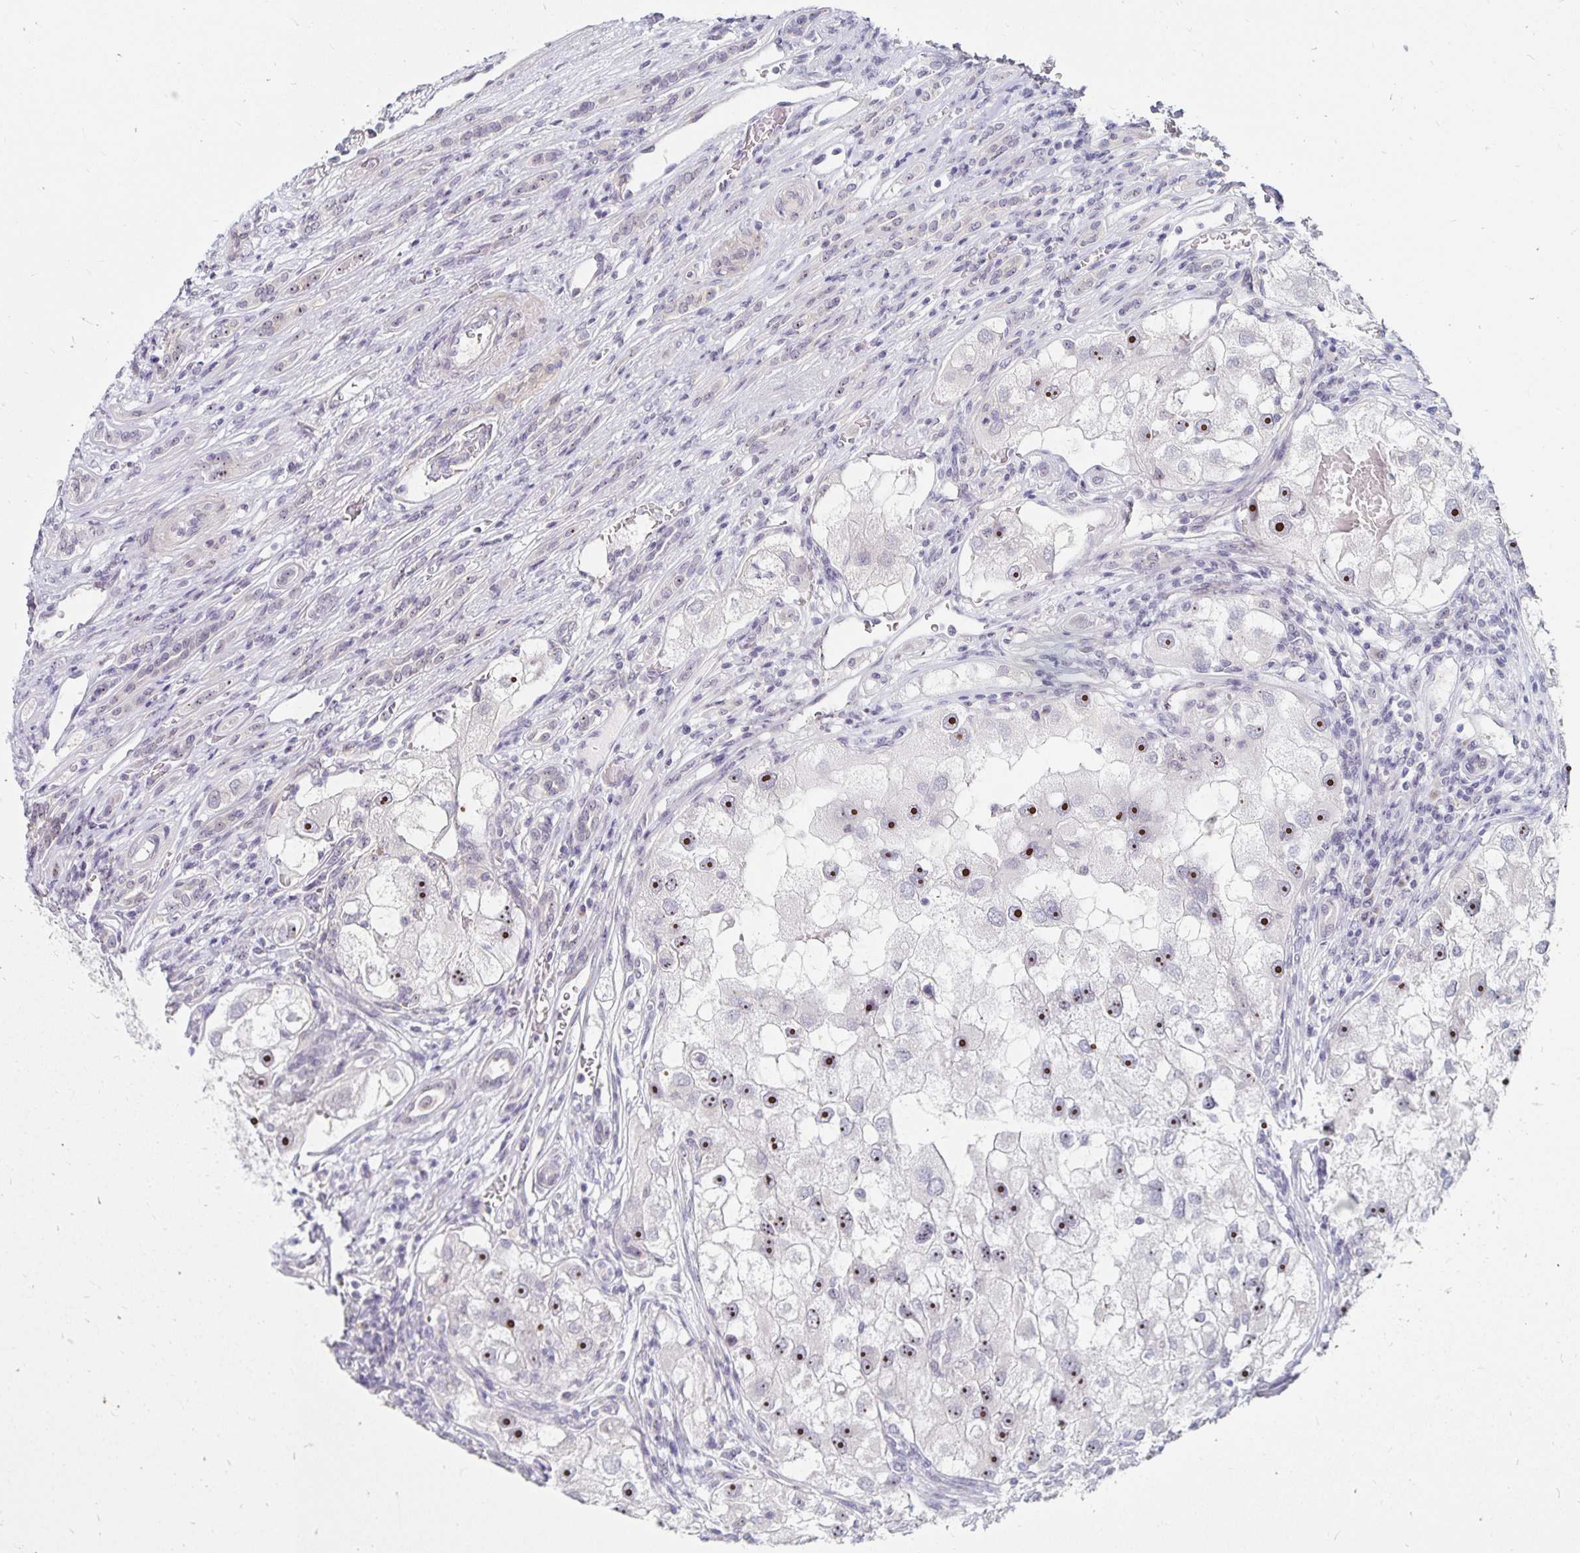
{"staining": {"intensity": "strong", "quantity": "25%-75%", "location": "nuclear"}, "tissue": "renal cancer", "cell_type": "Tumor cells", "image_type": "cancer", "snomed": [{"axis": "morphology", "description": "Adenocarcinoma, NOS"}, {"axis": "topography", "description": "Kidney"}], "caption": "Strong nuclear positivity for a protein is appreciated in about 25%-75% of tumor cells of renal cancer (adenocarcinoma) using immunohistochemistry (IHC).", "gene": "NUP85", "patient": {"sex": "male", "age": 63}}